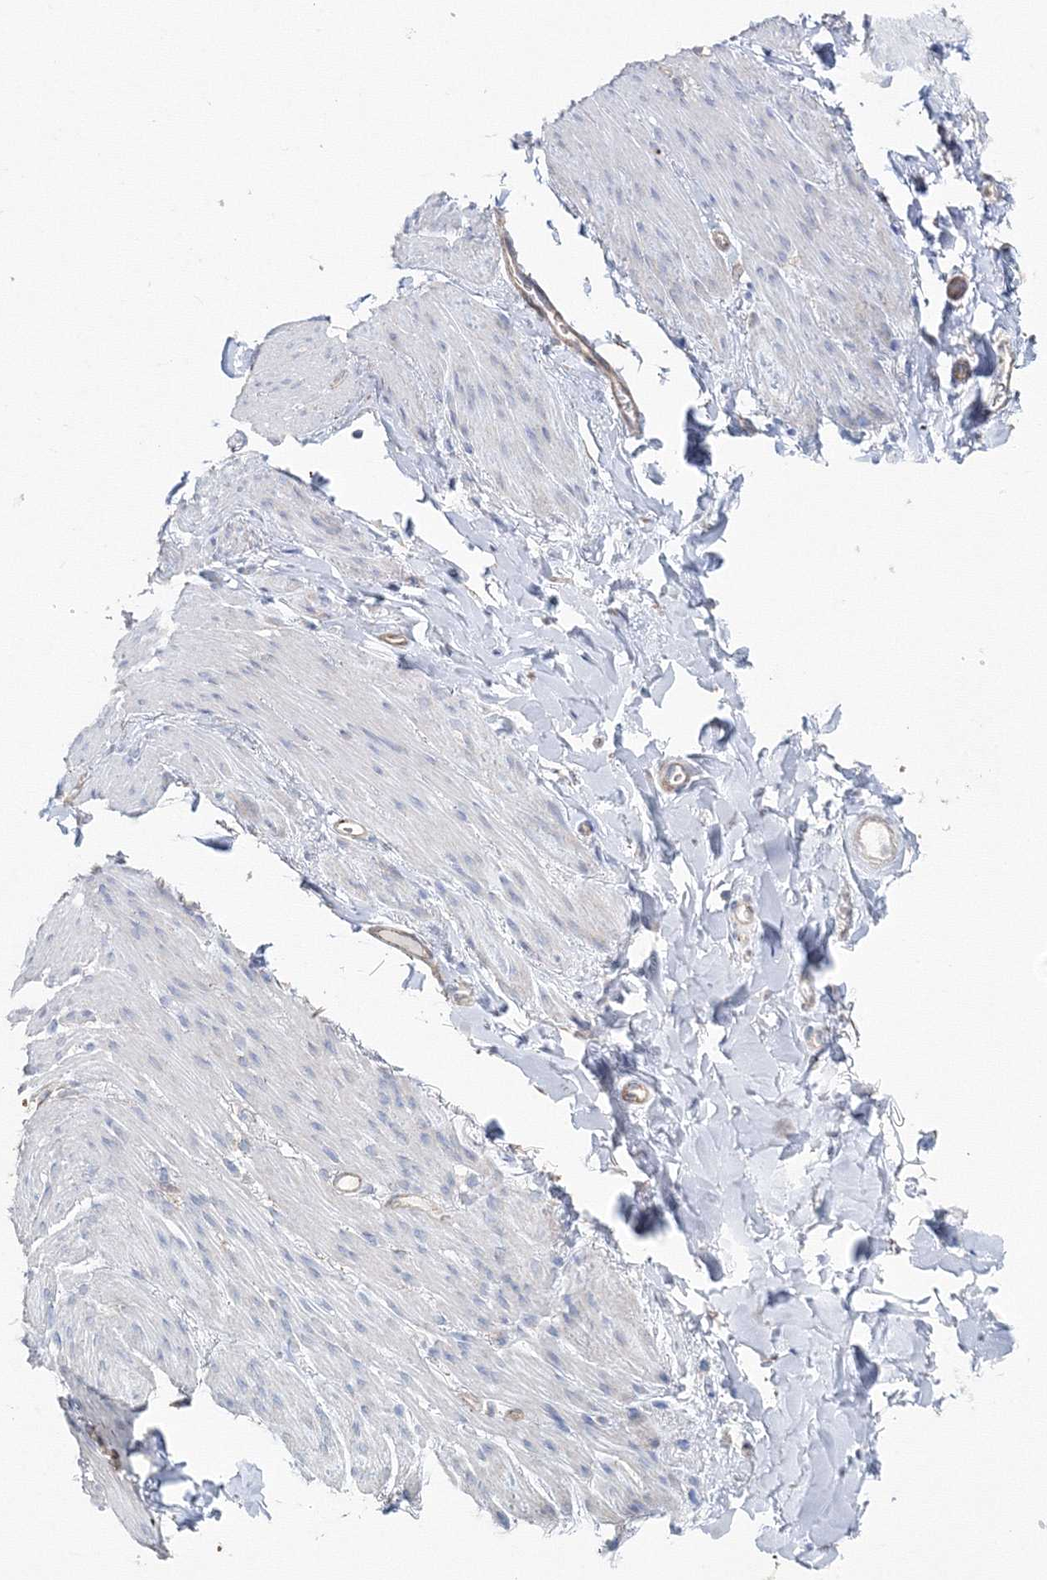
{"staining": {"intensity": "negative", "quantity": "none", "location": "none"}, "tissue": "adipose tissue", "cell_type": "Adipocytes", "image_type": "normal", "snomed": [{"axis": "morphology", "description": "Normal tissue, NOS"}, {"axis": "topography", "description": "Colon"}, {"axis": "topography", "description": "Peripheral nerve tissue"}], "caption": "Immunohistochemistry (IHC) photomicrograph of benign adipose tissue: human adipose tissue stained with DAB exhibits no significant protein expression in adipocytes.", "gene": "GGA2", "patient": {"sex": "female", "age": 61}}